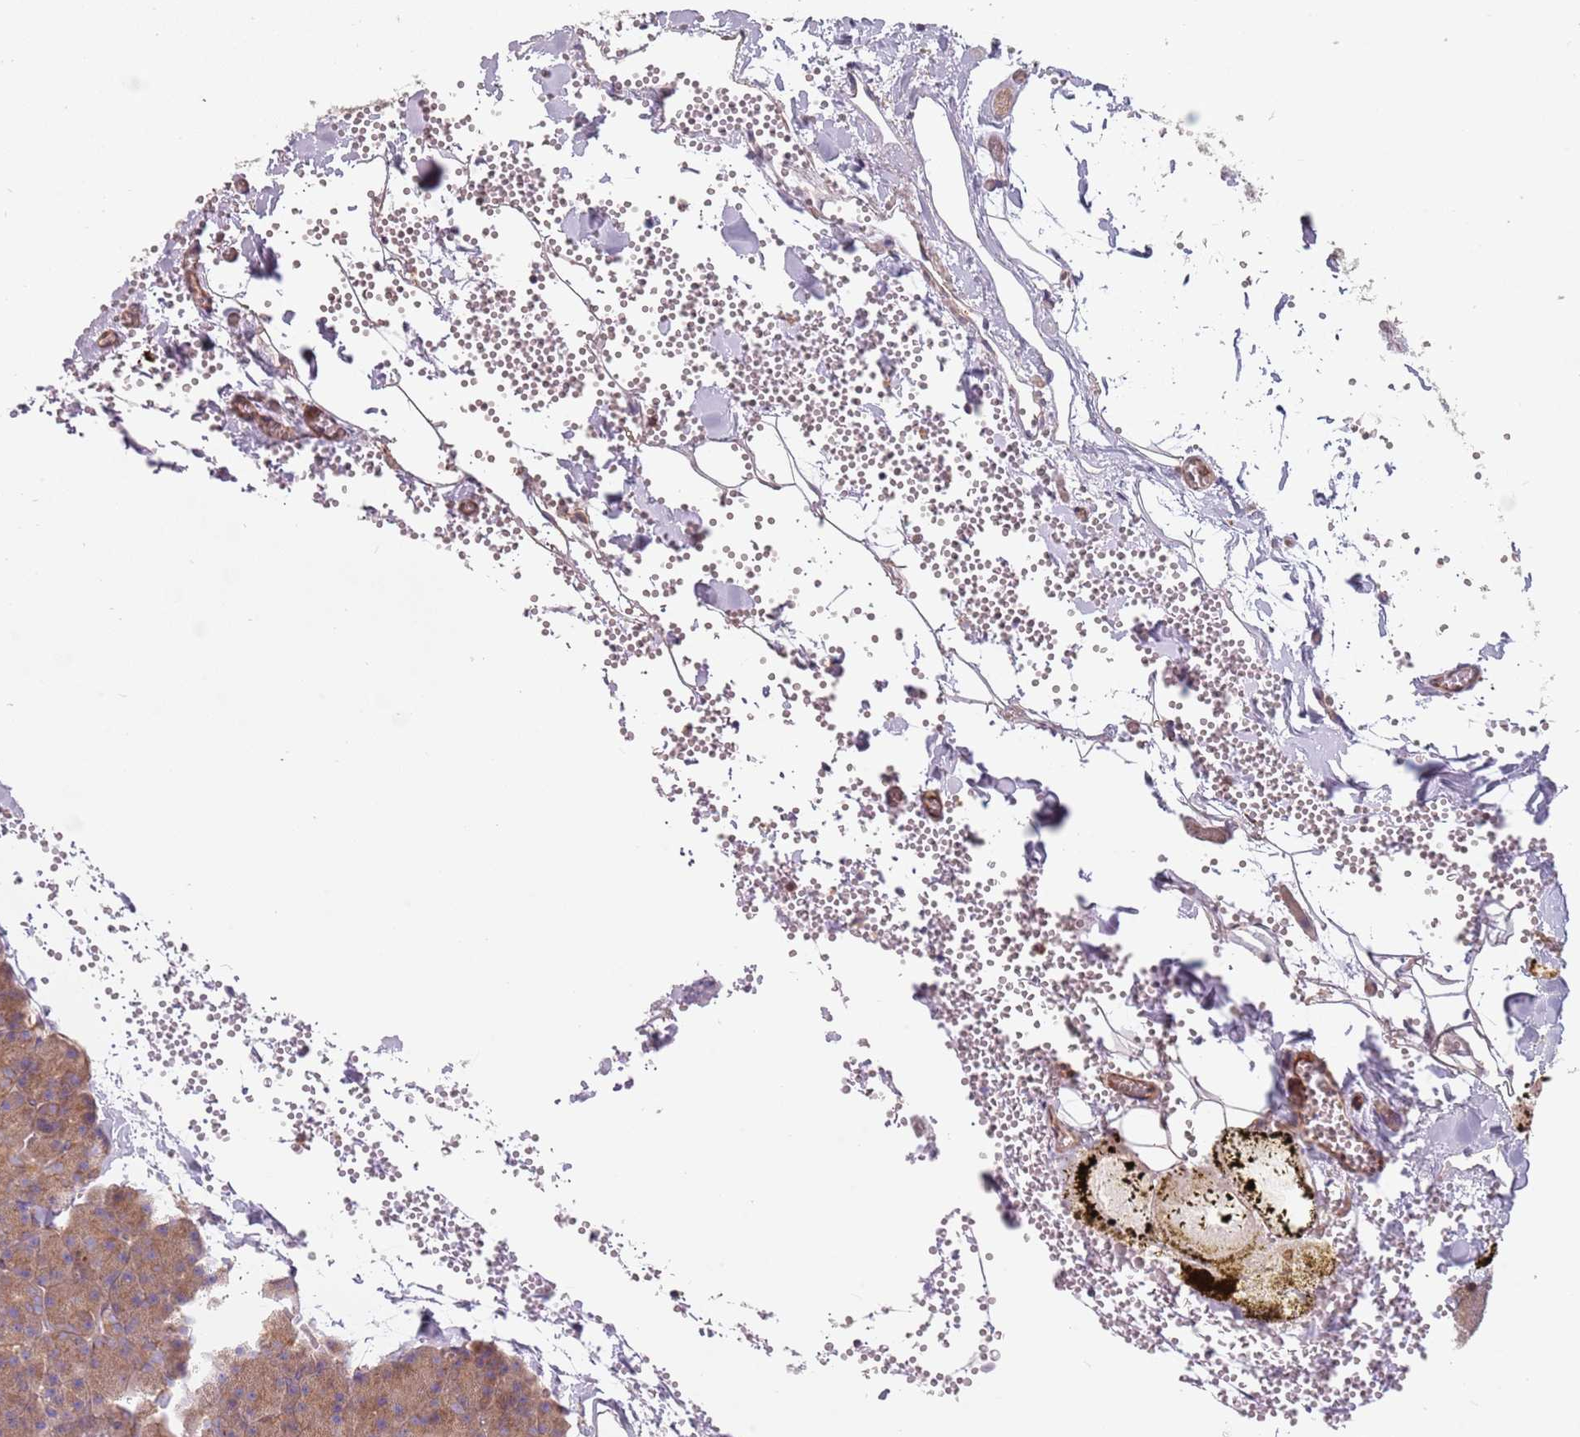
{"staining": {"intensity": "moderate", "quantity": ">75%", "location": "cytoplasmic/membranous"}, "tissue": "pancreas", "cell_type": "Exocrine glandular cells", "image_type": "normal", "snomed": [{"axis": "morphology", "description": "Normal tissue, NOS"}, {"axis": "morphology", "description": "Carcinoid, malignant, NOS"}, {"axis": "topography", "description": "Pancreas"}], "caption": "High-magnification brightfield microscopy of benign pancreas stained with DAB (brown) and counterstained with hematoxylin (blue). exocrine glandular cells exhibit moderate cytoplasmic/membranous positivity is seen in about>75% of cells.", "gene": "SPDL1", "patient": {"sex": "female", "age": 35}}